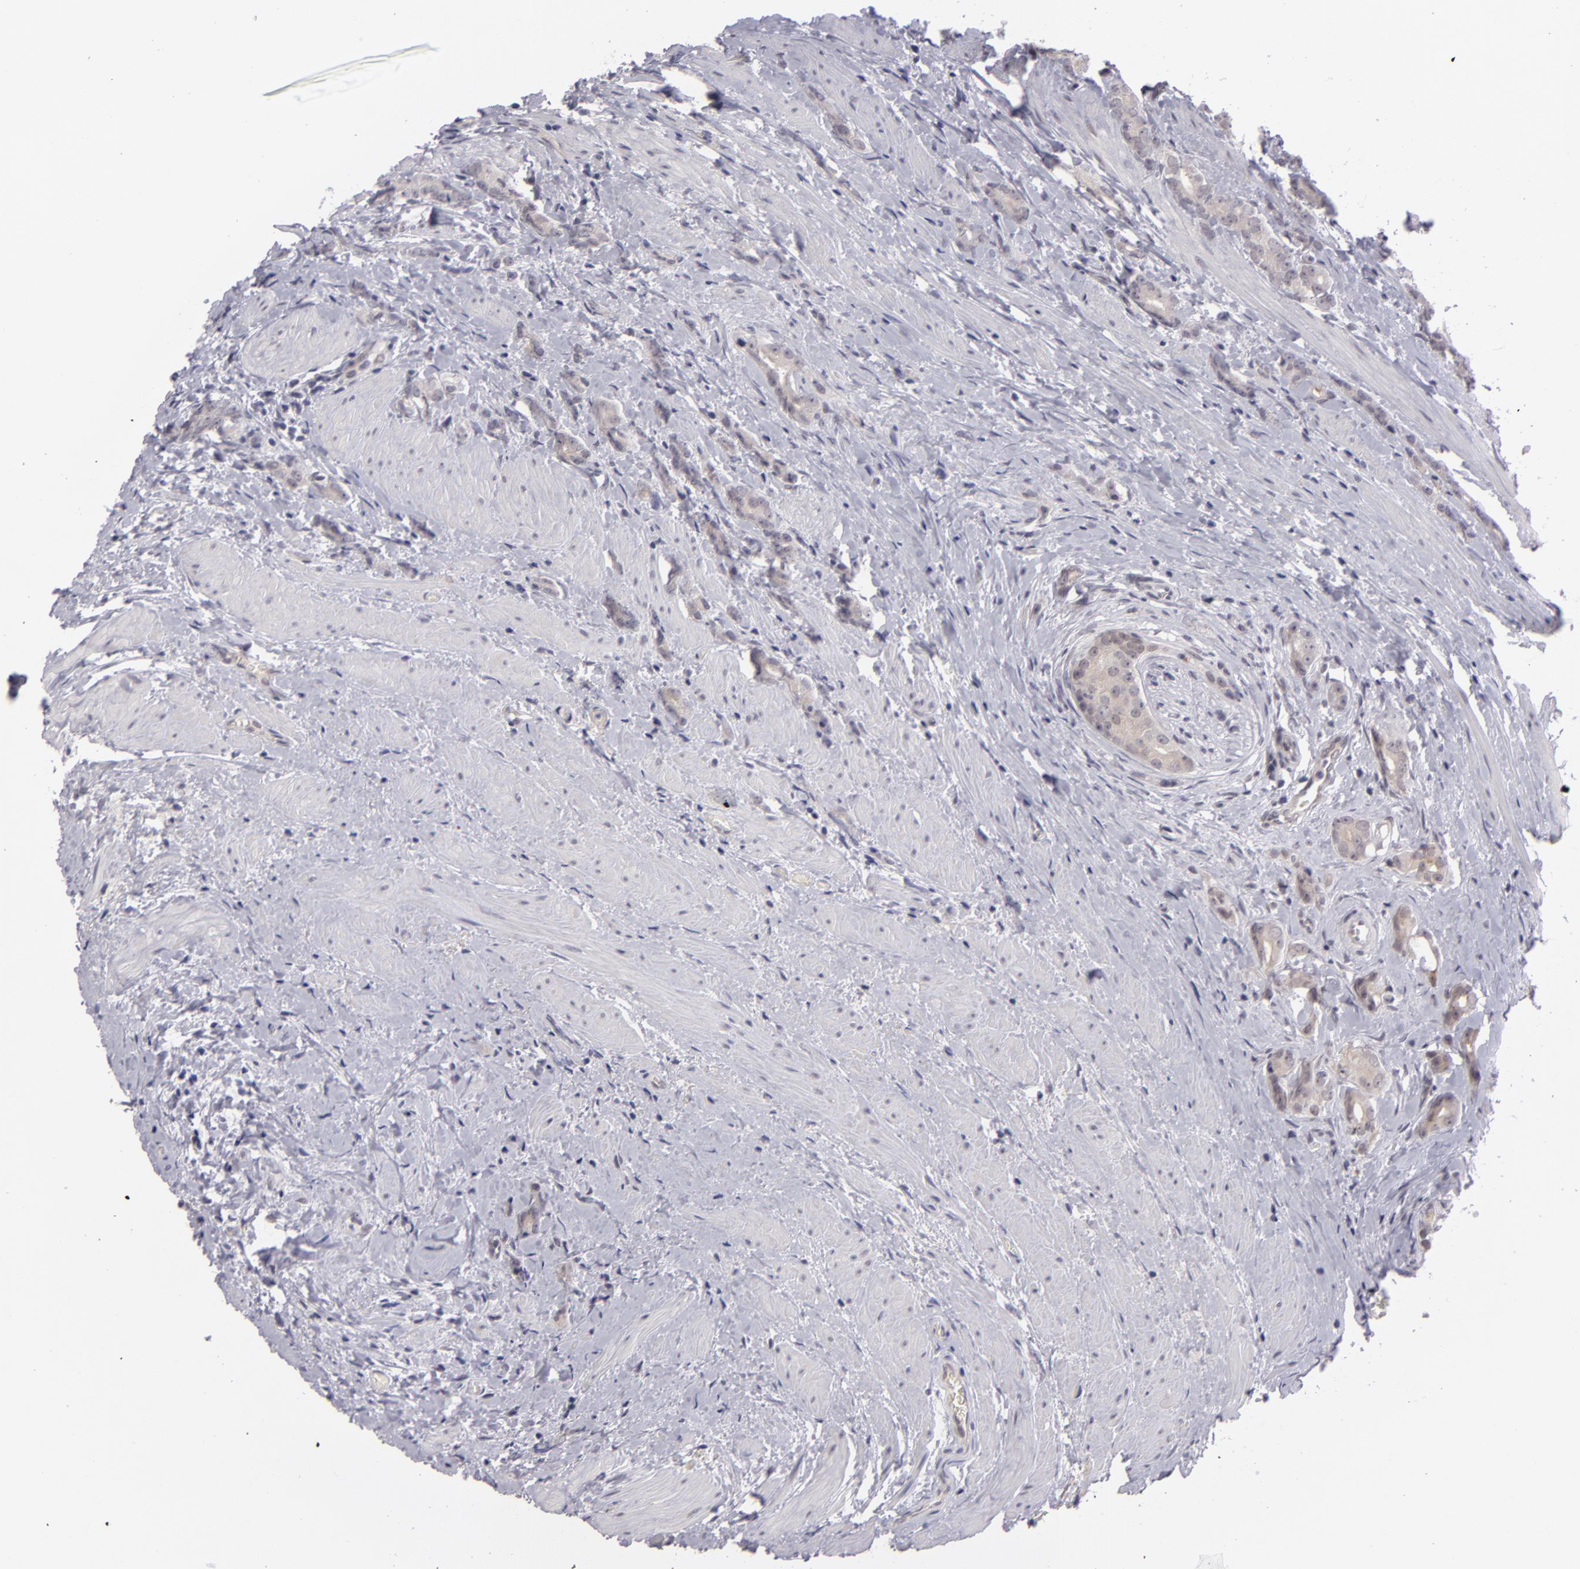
{"staining": {"intensity": "negative", "quantity": "none", "location": "none"}, "tissue": "prostate cancer", "cell_type": "Tumor cells", "image_type": "cancer", "snomed": [{"axis": "morphology", "description": "Adenocarcinoma, Medium grade"}, {"axis": "topography", "description": "Prostate"}], "caption": "Prostate medium-grade adenocarcinoma stained for a protein using IHC exhibits no staining tumor cells.", "gene": "ZNF205", "patient": {"sex": "male", "age": 59}}